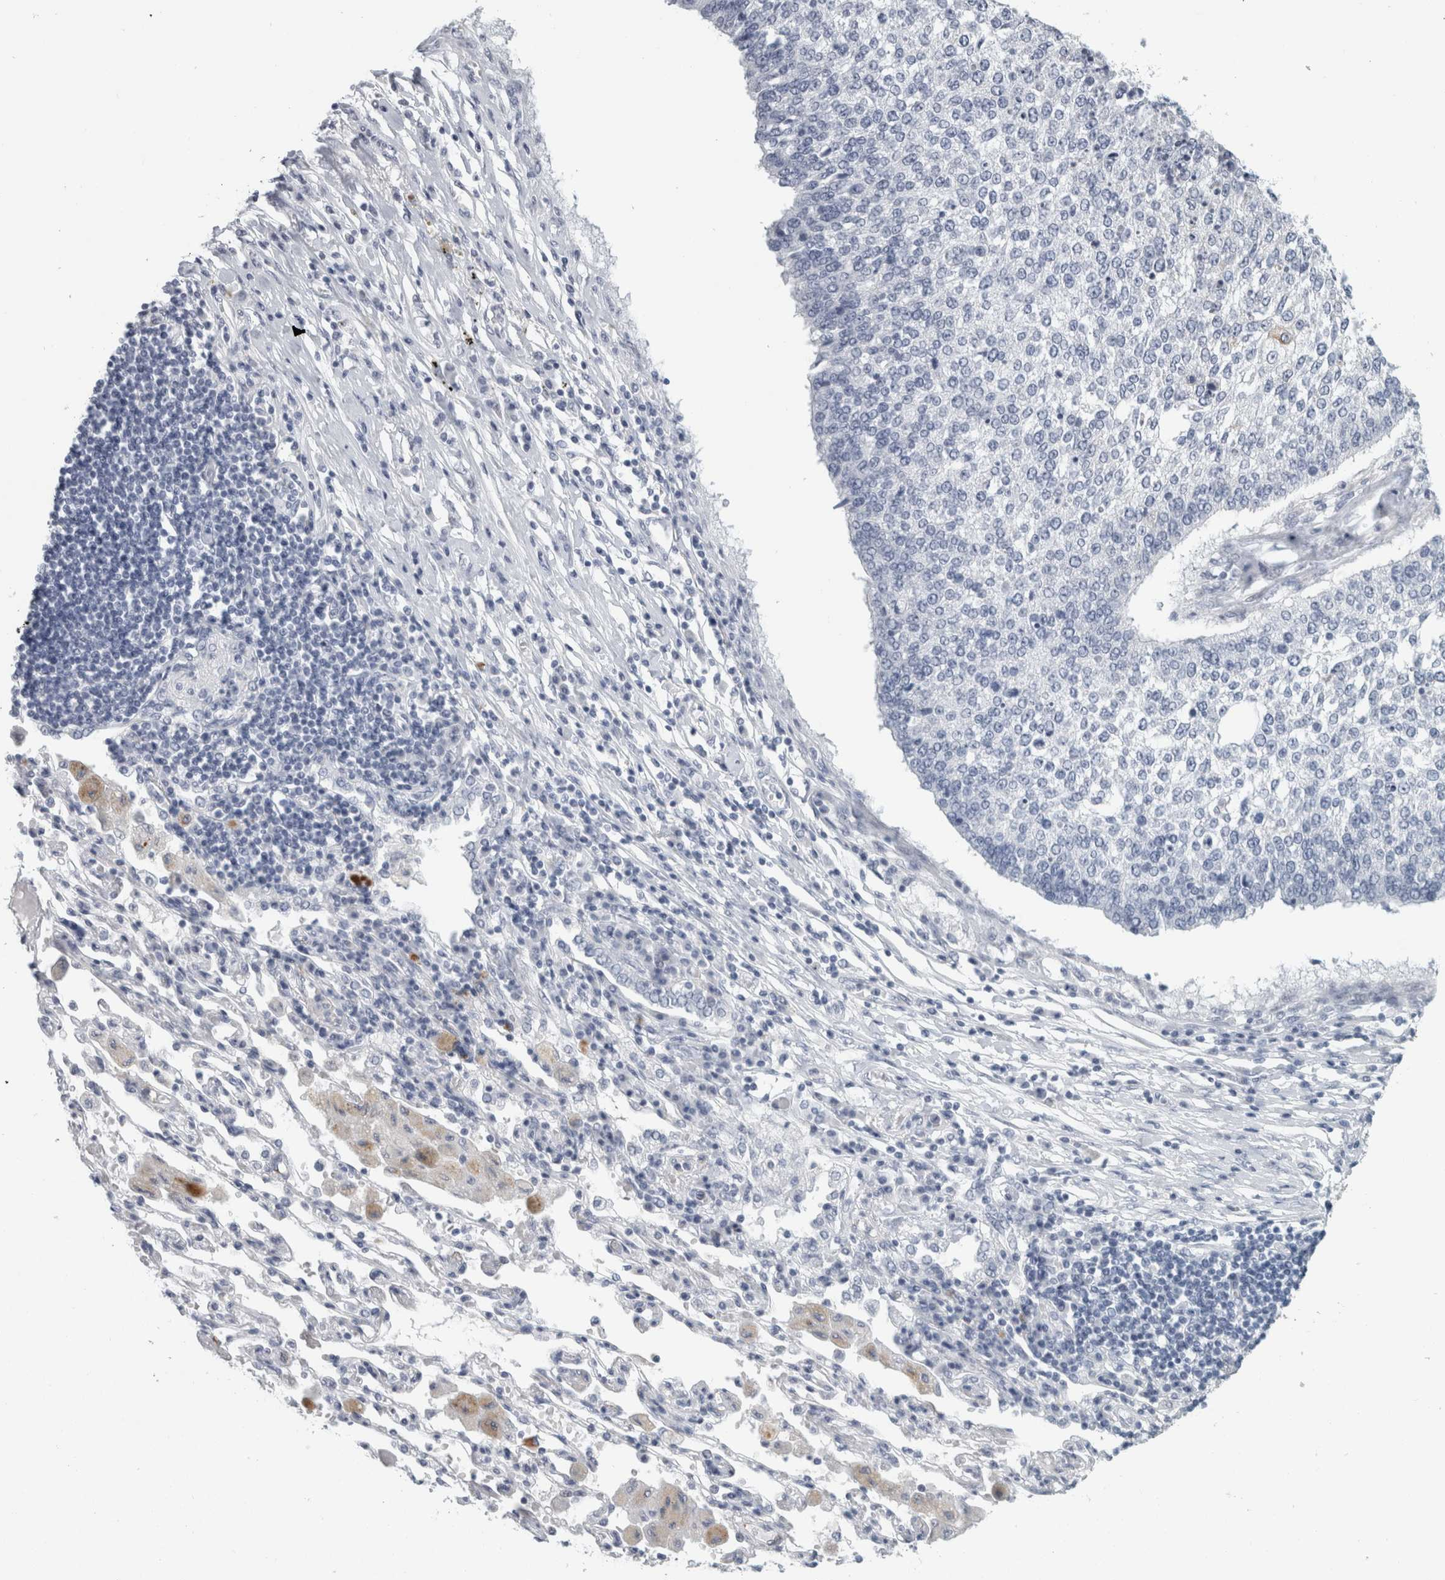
{"staining": {"intensity": "negative", "quantity": "none", "location": "none"}, "tissue": "lung cancer", "cell_type": "Tumor cells", "image_type": "cancer", "snomed": [{"axis": "morphology", "description": "Normal tissue, NOS"}, {"axis": "morphology", "description": "Squamous cell carcinoma, NOS"}, {"axis": "topography", "description": "Cartilage tissue"}, {"axis": "topography", "description": "Bronchus"}, {"axis": "topography", "description": "Lung"}, {"axis": "topography", "description": "Peripheral nerve tissue"}], "caption": "This is an immunohistochemistry histopathology image of human lung cancer. There is no positivity in tumor cells.", "gene": "CPE", "patient": {"sex": "female", "age": 49}}